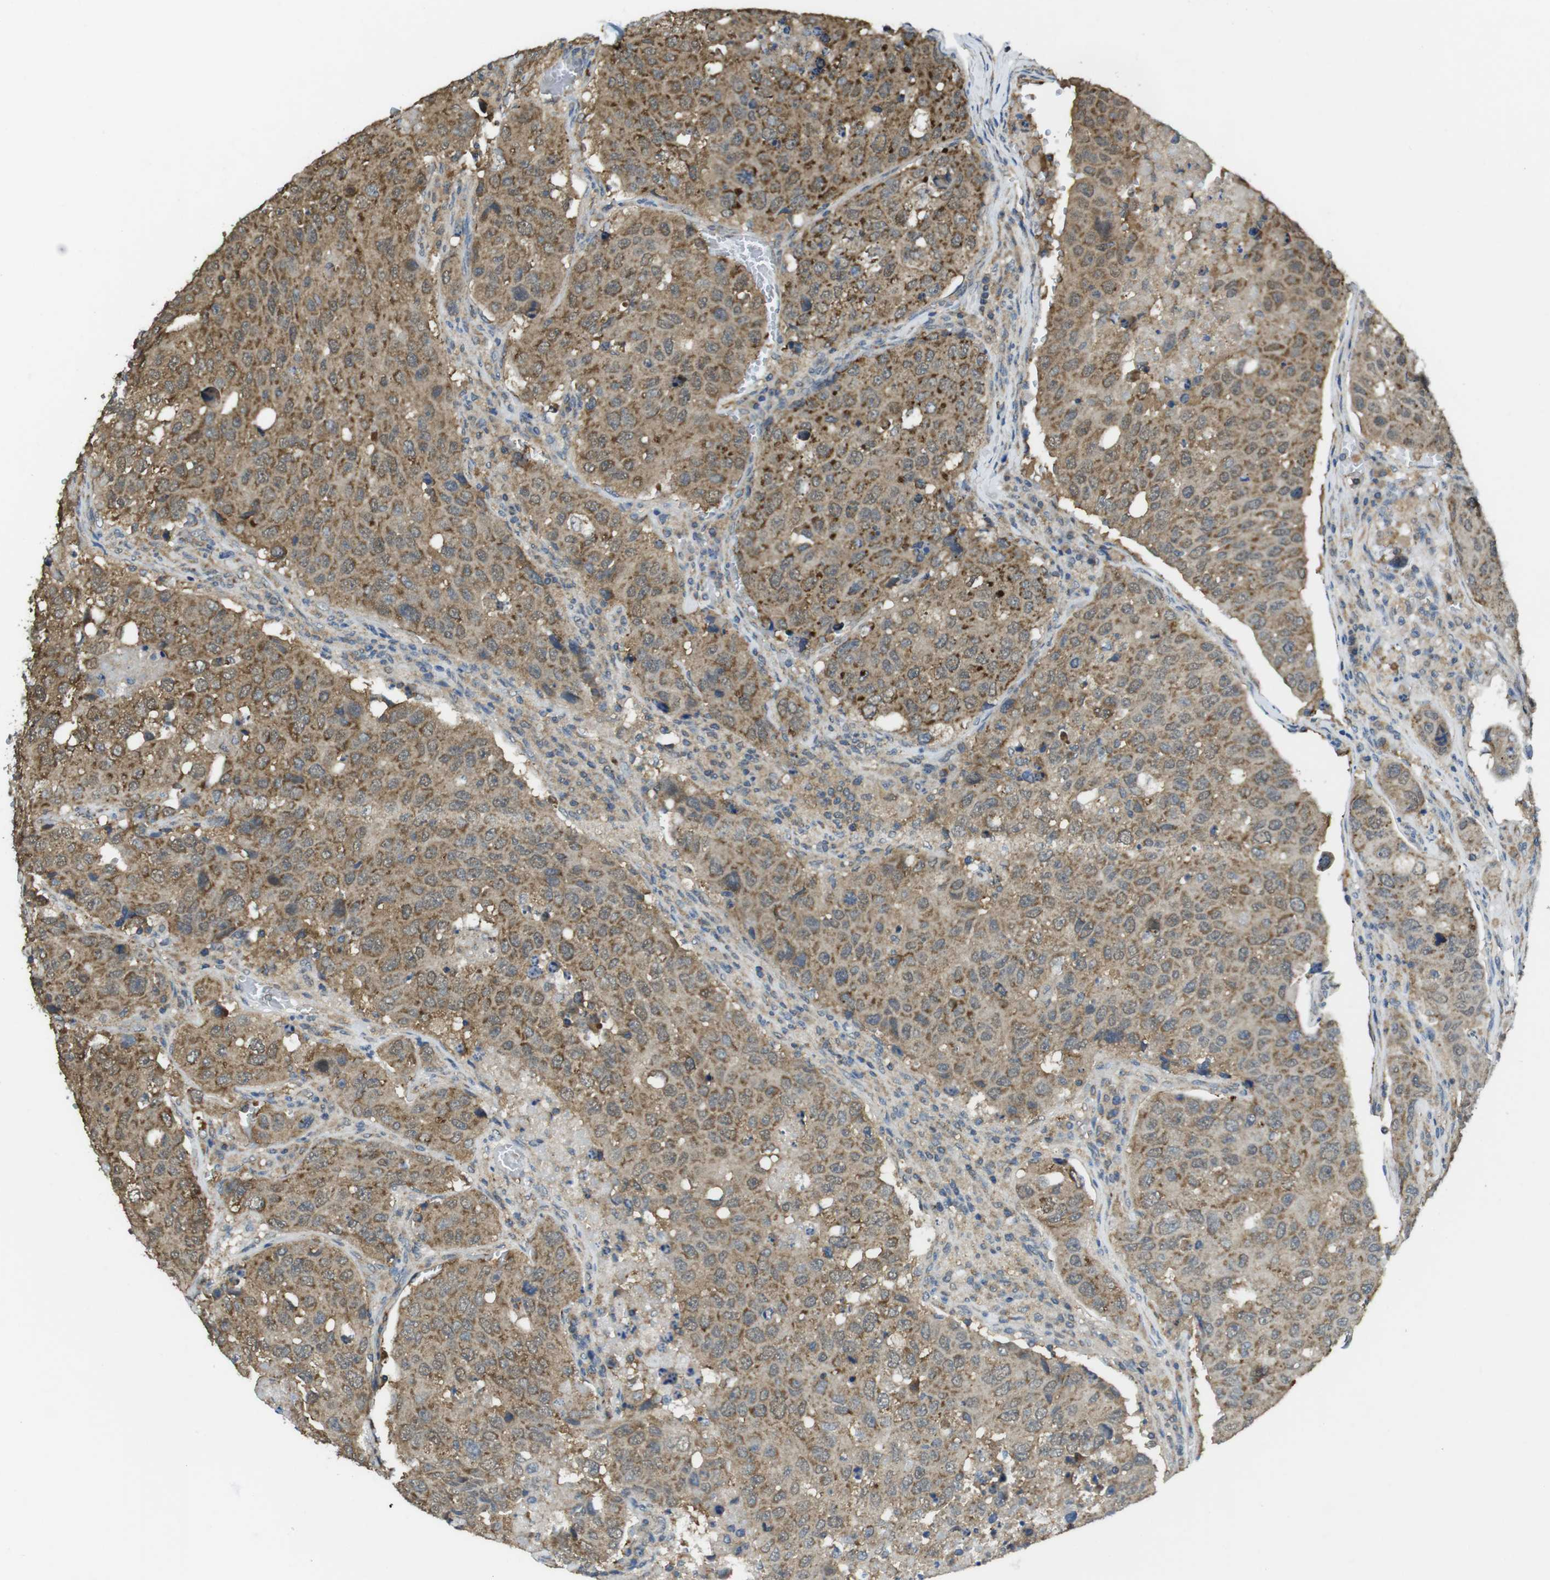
{"staining": {"intensity": "moderate", "quantity": ">75%", "location": "cytoplasmic/membranous"}, "tissue": "urothelial cancer", "cell_type": "Tumor cells", "image_type": "cancer", "snomed": [{"axis": "morphology", "description": "Urothelial carcinoma, High grade"}, {"axis": "topography", "description": "Lymph node"}, {"axis": "topography", "description": "Urinary bladder"}], "caption": "The image shows staining of urothelial cancer, revealing moderate cytoplasmic/membranous protein staining (brown color) within tumor cells.", "gene": "BRI3BP", "patient": {"sex": "male", "age": 51}}